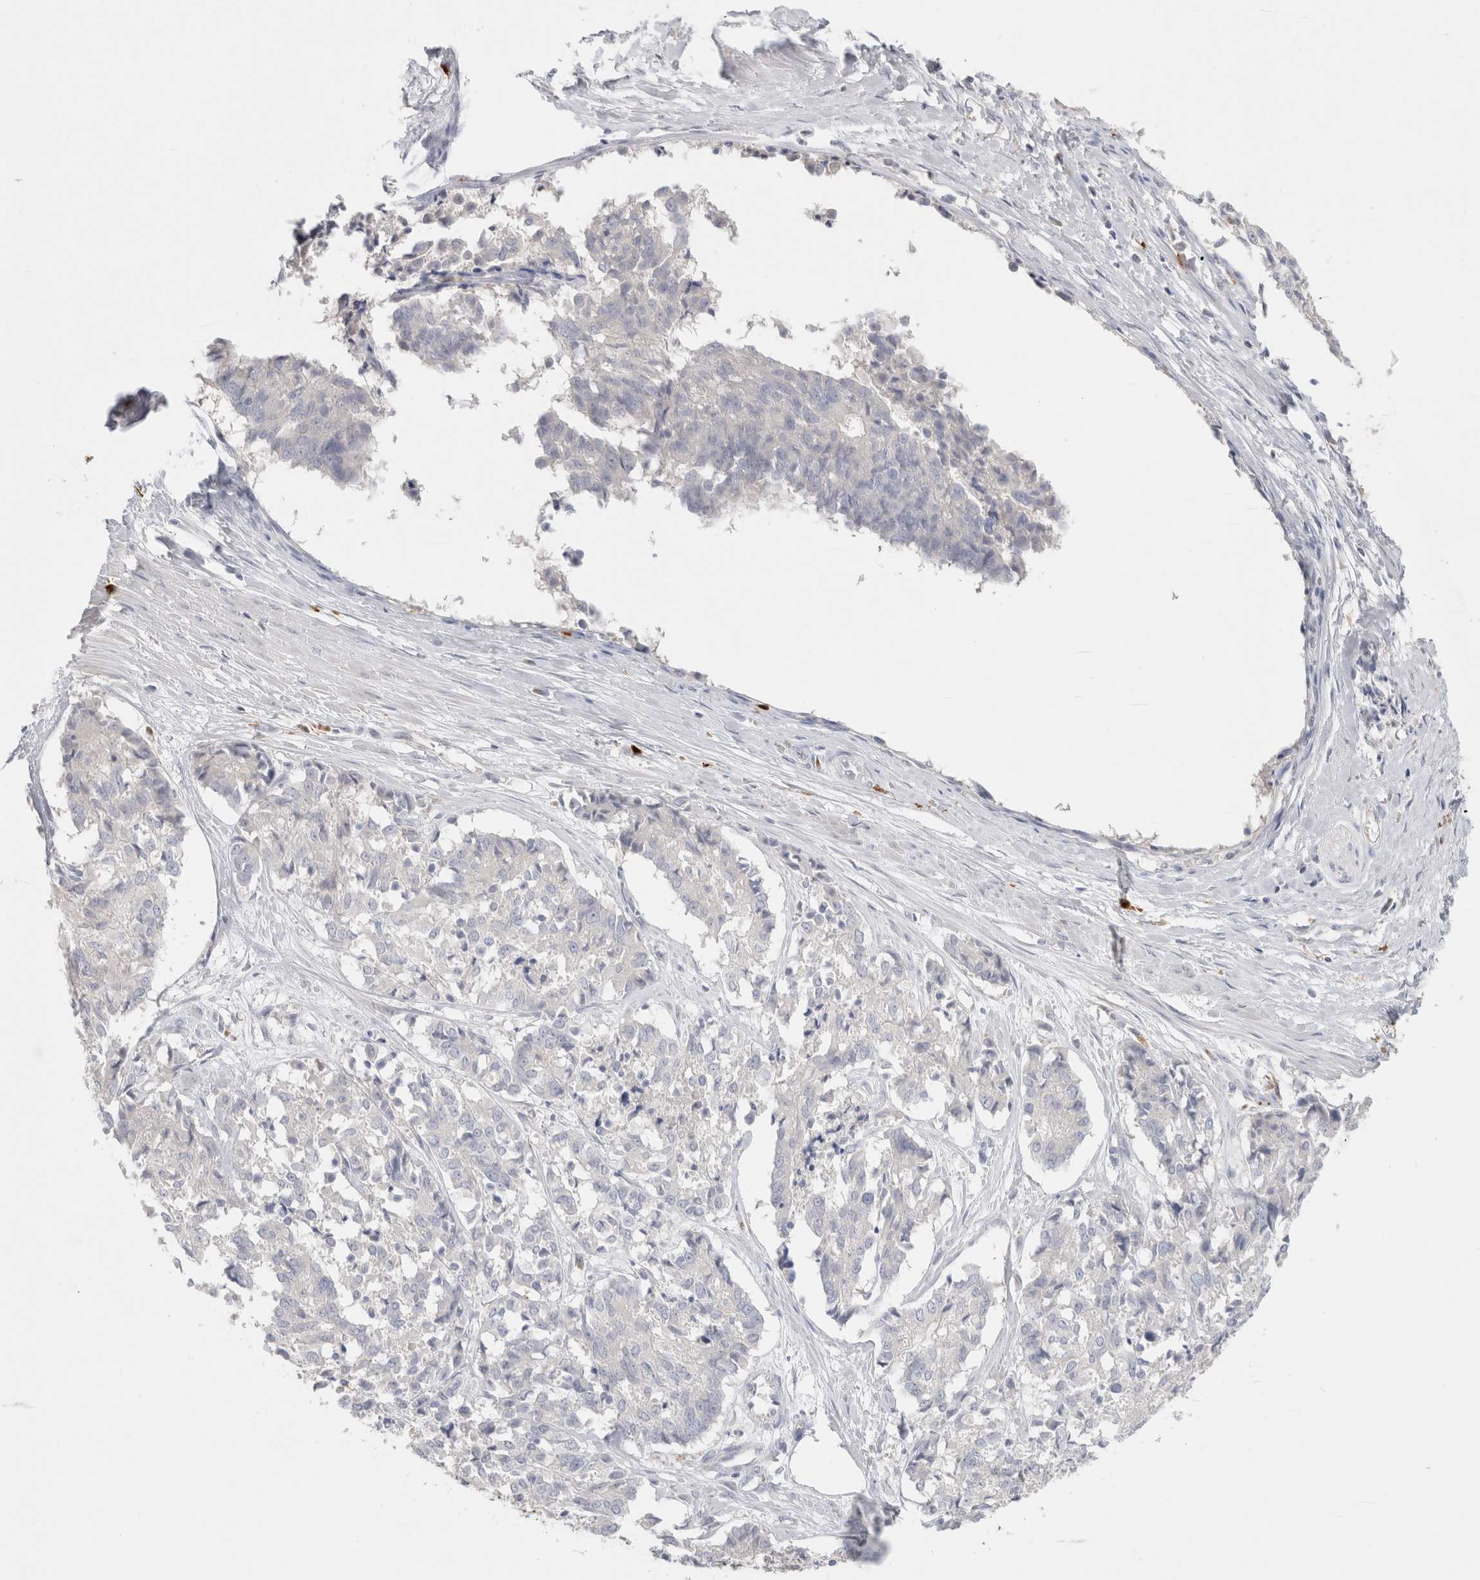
{"staining": {"intensity": "negative", "quantity": "none", "location": "none"}, "tissue": "cervical cancer", "cell_type": "Tumor cells", "image_type": "cancer", "snomed": [{"axis": "morphology", "description": "Squamous cell carcinoma, NOS"}, {"axis": "topography", "description": "Cervix"}], "caption": "Immunohistochemical staining of cervical cancer (squamous cell carcinoma) shows no significant staining in tumor cells. The staining is performed using DAB (3,3'-diaminobenzidine) brown chromogen with nuclei counter-stained in using hematoxylin.", "gene": "HPGDS", "patient": {"sex": "female", "age": 35}}